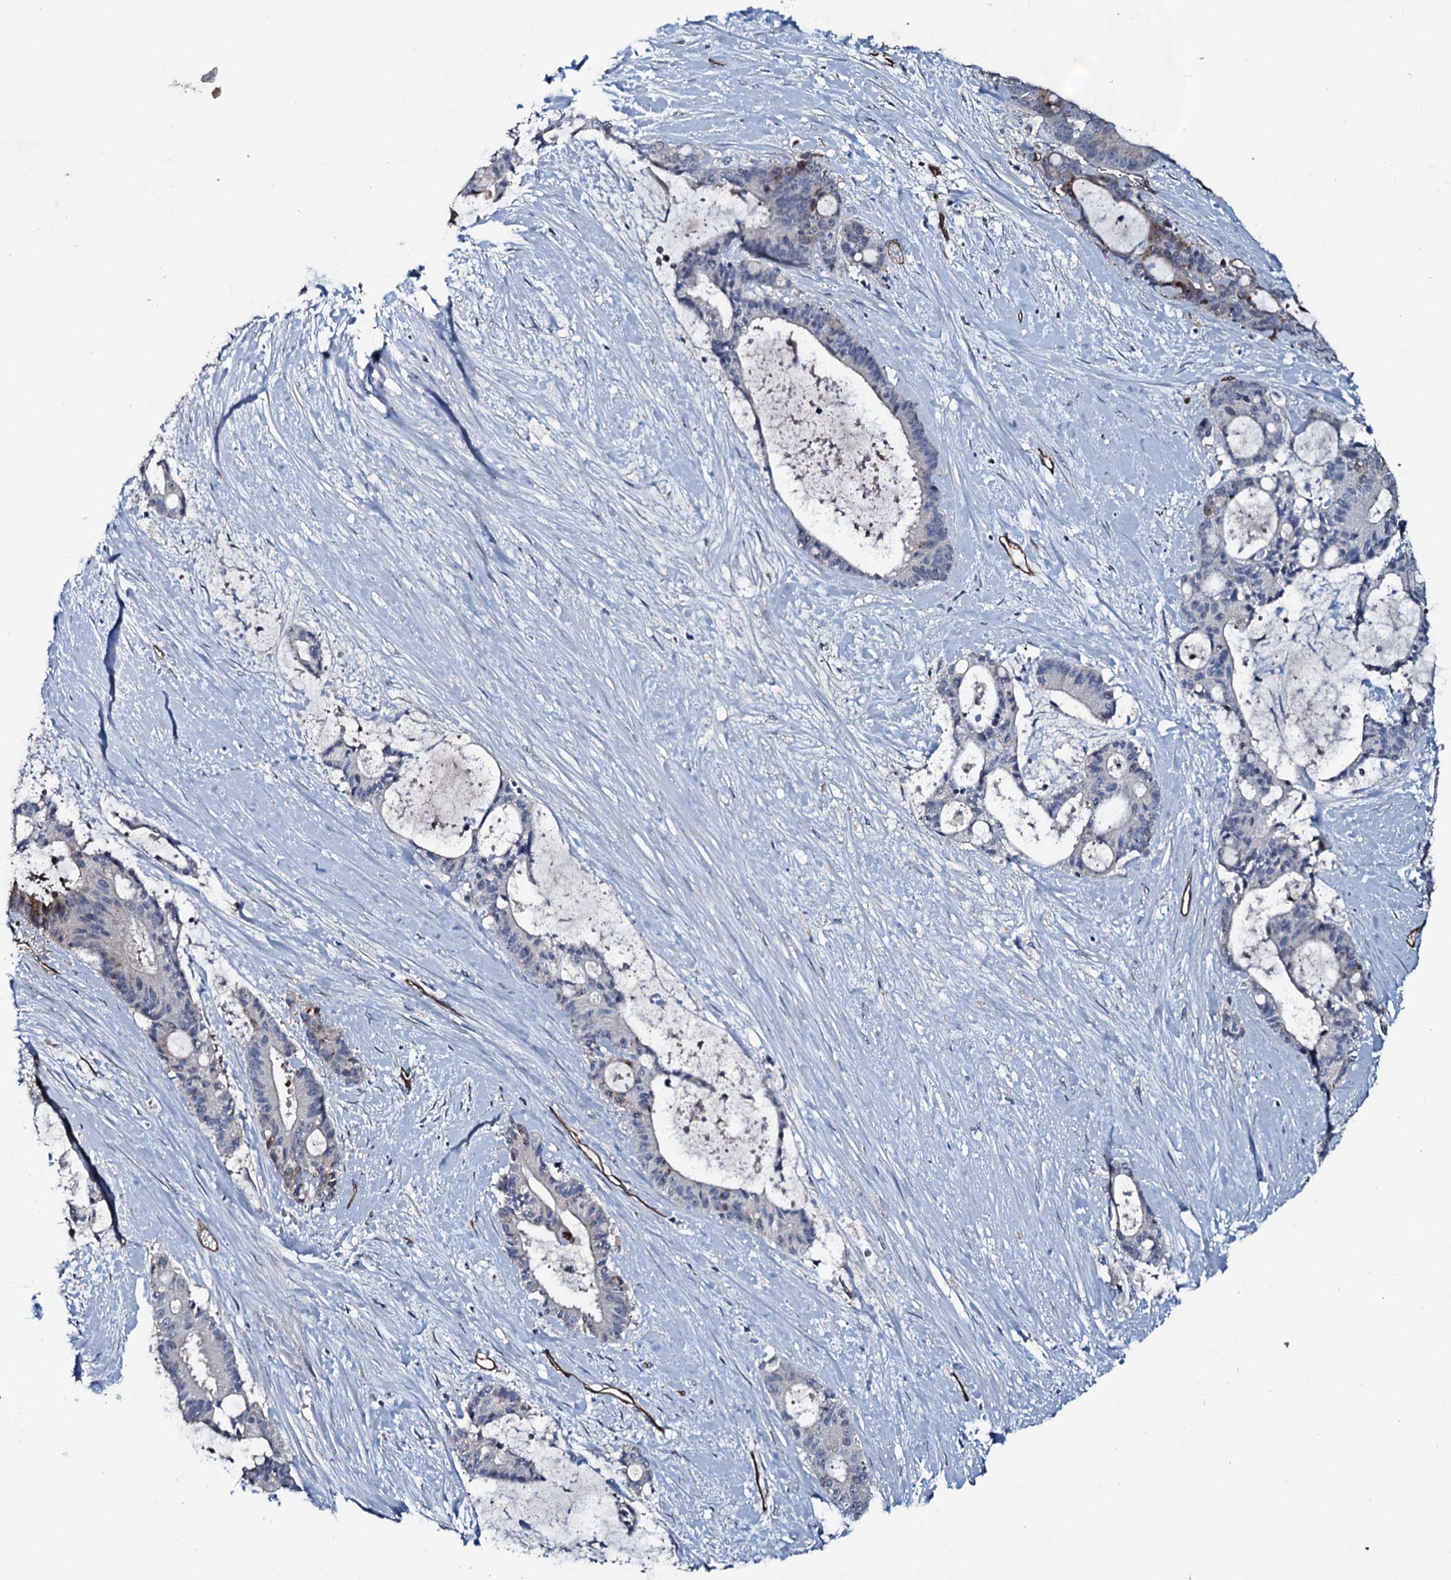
{"staining": {"intensity": "moderate", "quantity": "<25%", "location": "cytoplasmic/membranous"}, "tissue": "liver cancer", "cell_type": "Tumor cells", "image_type": "cancer", "snomed": [{"axis": "morphology", "description": "Normal tissue, NOS"}, {"axis": "morphology", "description": "Cholangiocarcinoma"}, {"axis": "topography", "description": "Liver"}, {"axis": "topography", "description": "Peripheral nerve tissue"}], "caption": "Liver cancer was stained to show a protein in brown. There is low levels of moderate cytoplasmic/membranous positivity in about <25% of tumor cells.", "gene": "CLEC14A", "patient": {"sex": "female", "age": 73}}